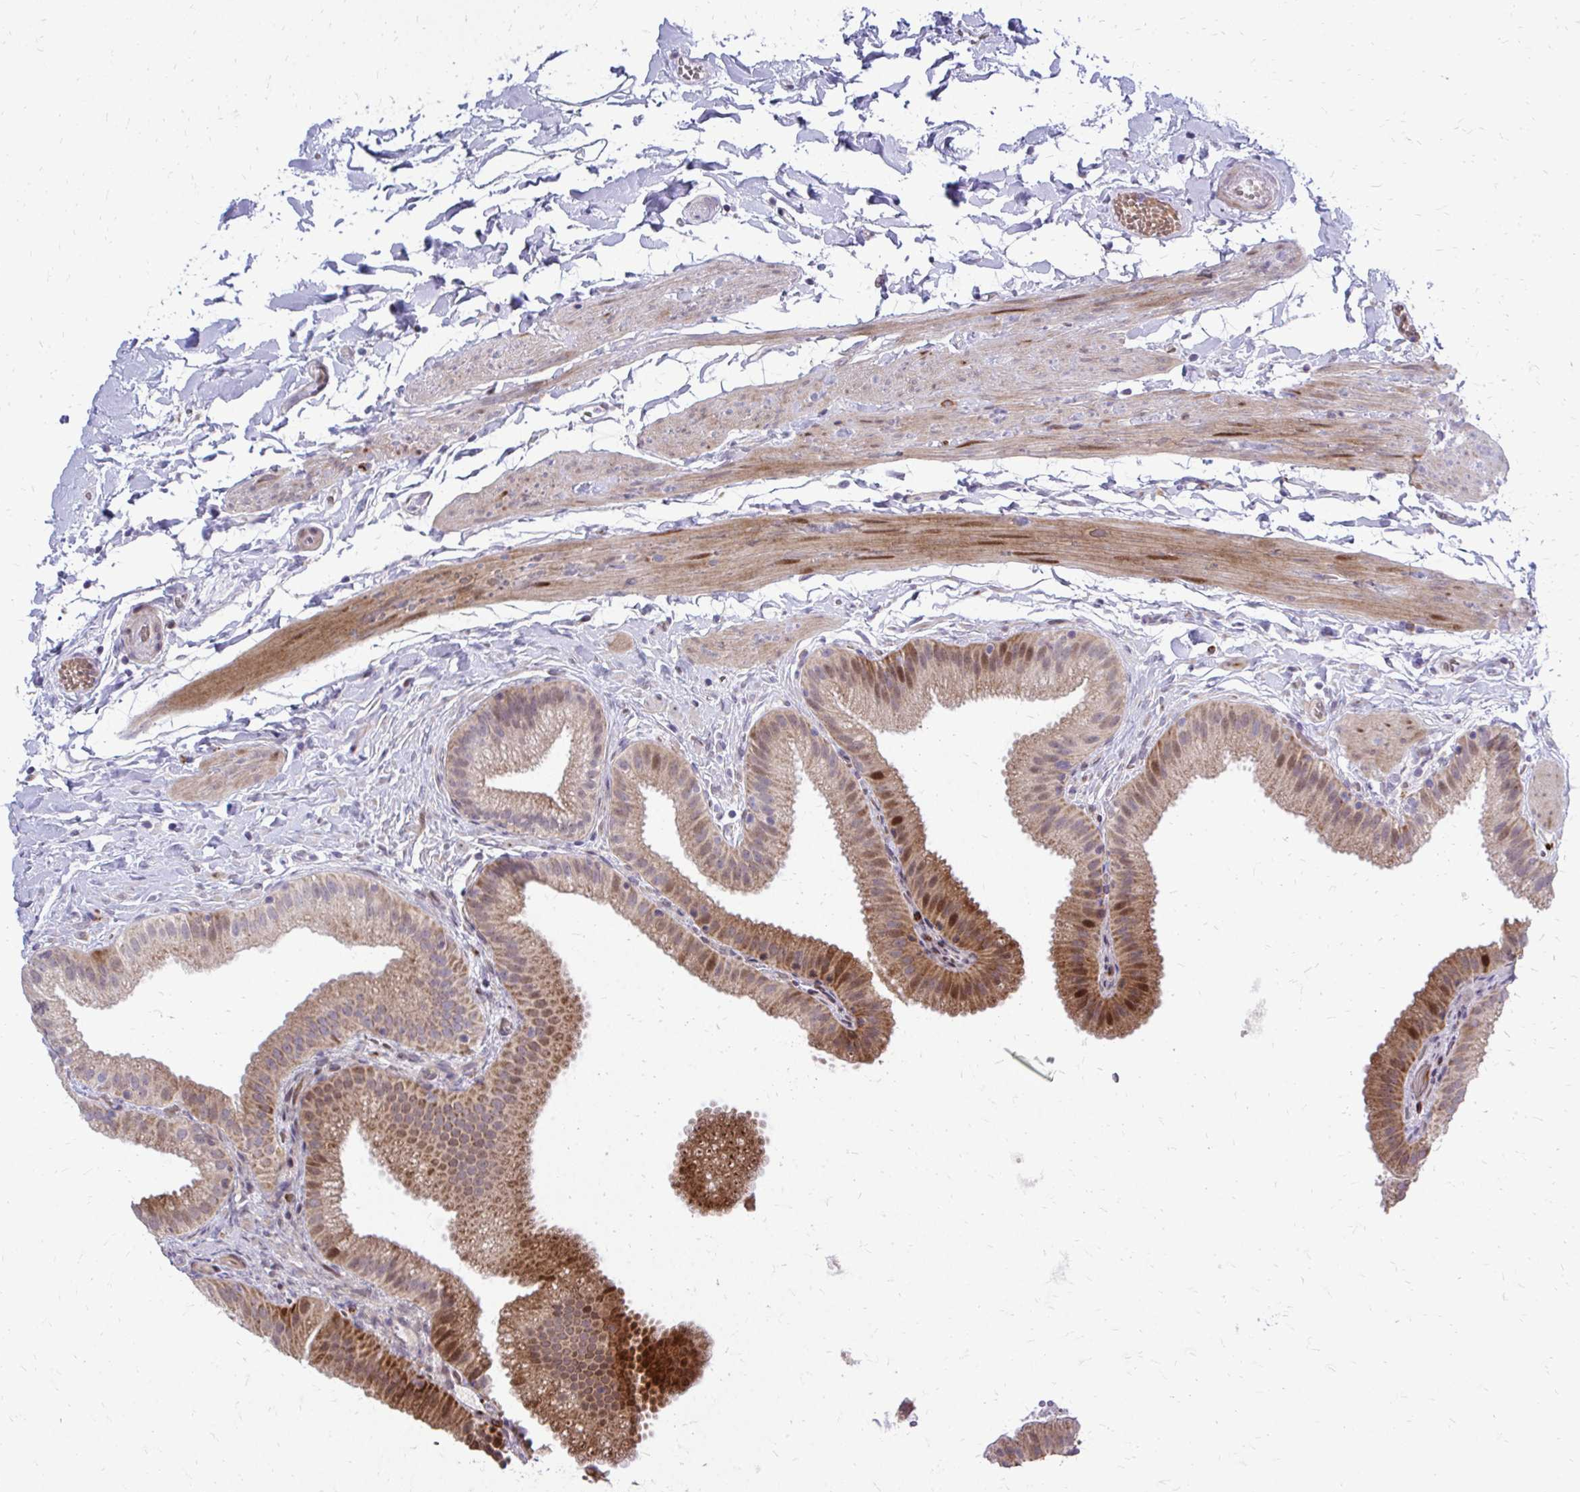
{"staining": {"intensity": "moderate", "quantity": ">75%", "location": "cytoplasmic/membranous,nuclear"}, "tissue": "gallbladder", "cell_type": "Glandular cells", "image_type": "normal", "snomed": [{"axis": "morphology", "description": "Normal tissue, NOS"}, {"axis": "topography", "description": "Gallbladder"}], "caption": "IHC of normal gallbladder reveals medium levels of moderate cytoplasmic/membranous,nuclear expression in about >75% of glandular cells. (DAB = brown stain, brightfield microscopy at high magnification).", "gene": "PPDPFL", "patient": {"sex": "female", "age": 63}}